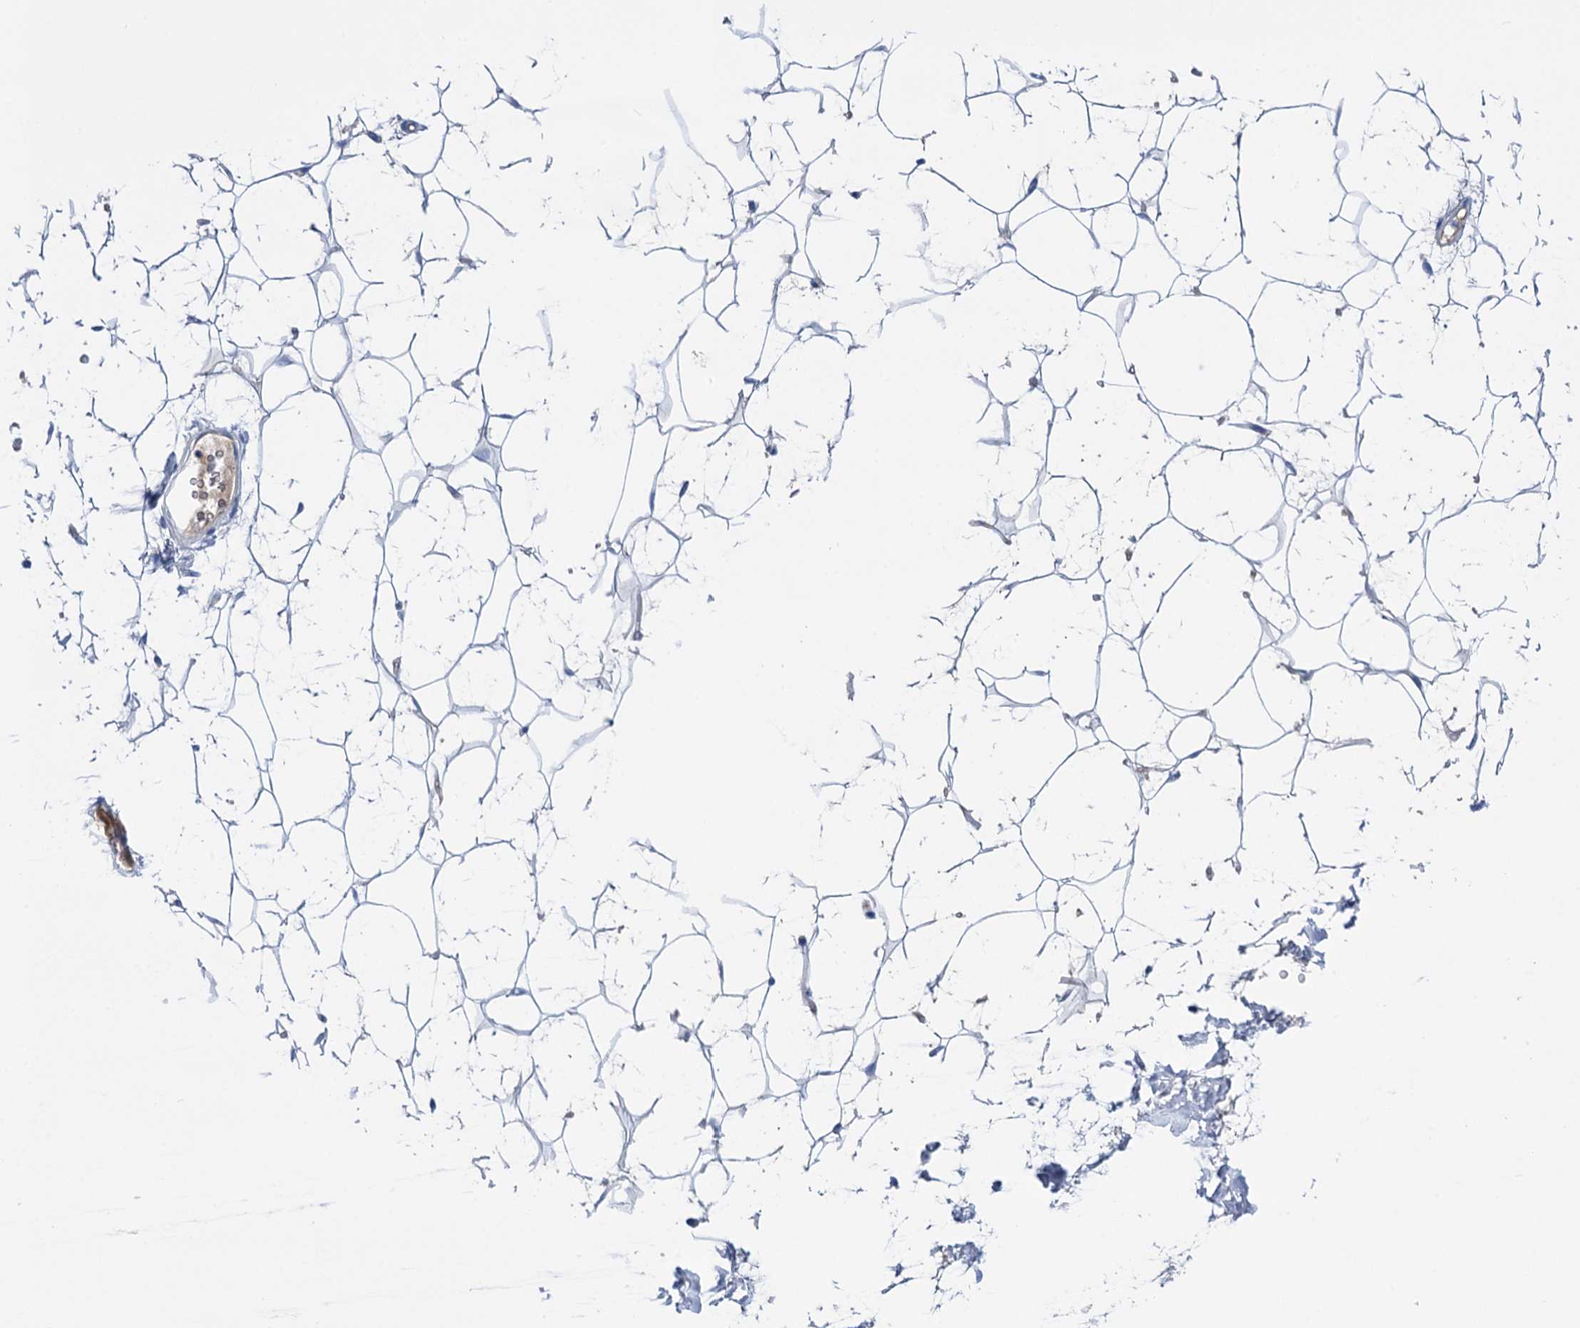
{"staining": {"intensity": "negative", "quantity": "none", "location": "none"}, "tissue": "adipose tissue", "cell_type": "Adipocytes", "image_type": "normal", "snomed": [{"axis": "morphology", "description": "Normal tissue, NOS"}, {"axis": "topography", "description": "Breast"}], "caption": "This is an immunohistochemistry histopathology image of unremarkable human adipose tissue. There is no staining in adipocytes.", "gene": "FBXW12", "patient": {"sex": "female", "age": 26}}